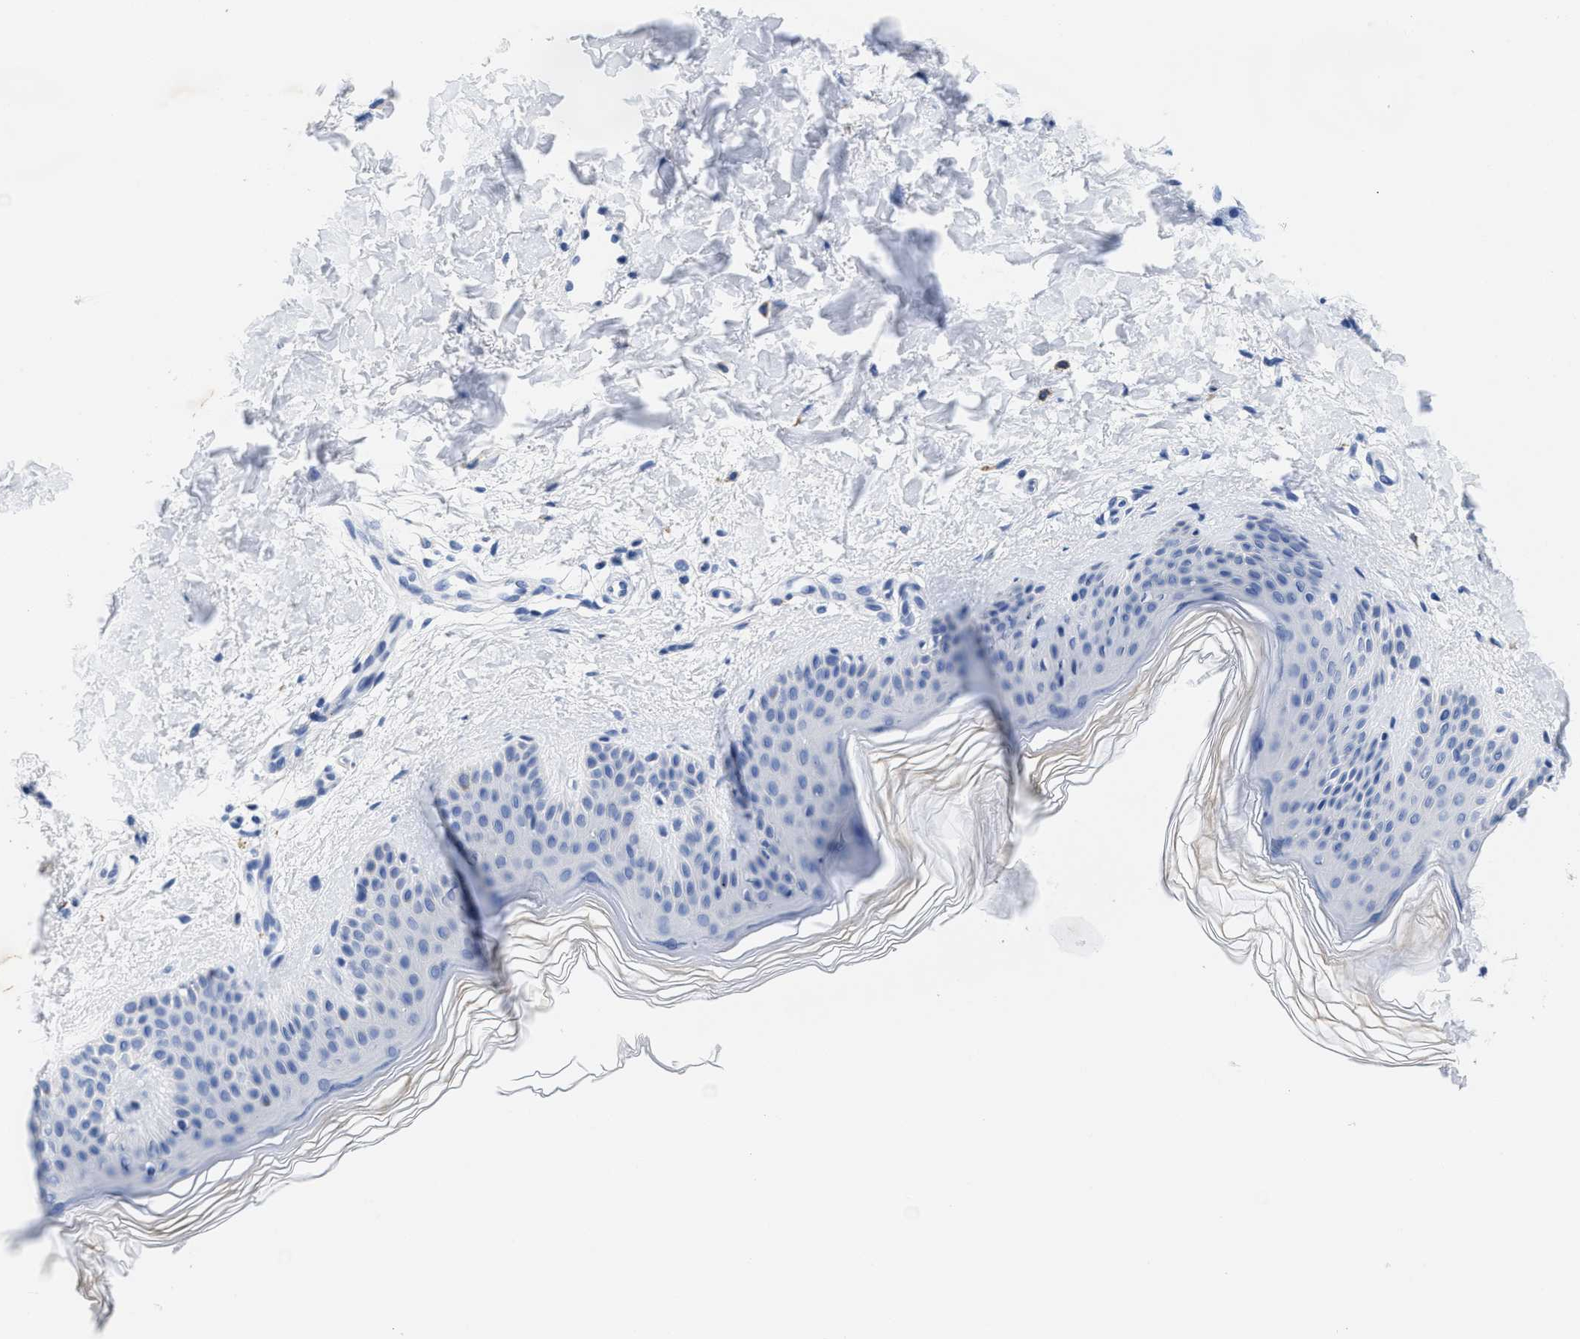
{"staining": {"intensity": "negative", "quantity": "none", "location": "none"}, "tissue": "skin", "cell_type": "Fibroblasts", "image_type": "normal", "snomed": [{"axis": "morphology", "description": "Normal tissue, NOS"}, {"axis": "morphology", "description": "Malignant melanoma, Metastatic site"}, {"axis": "topography", "description": "Skin"}], "caption": "This is an IHC image of normal skin. There is no positivity in fibroblasts.", "gene": "TTC3", "patient": {"sex": "male", "age": 41}}